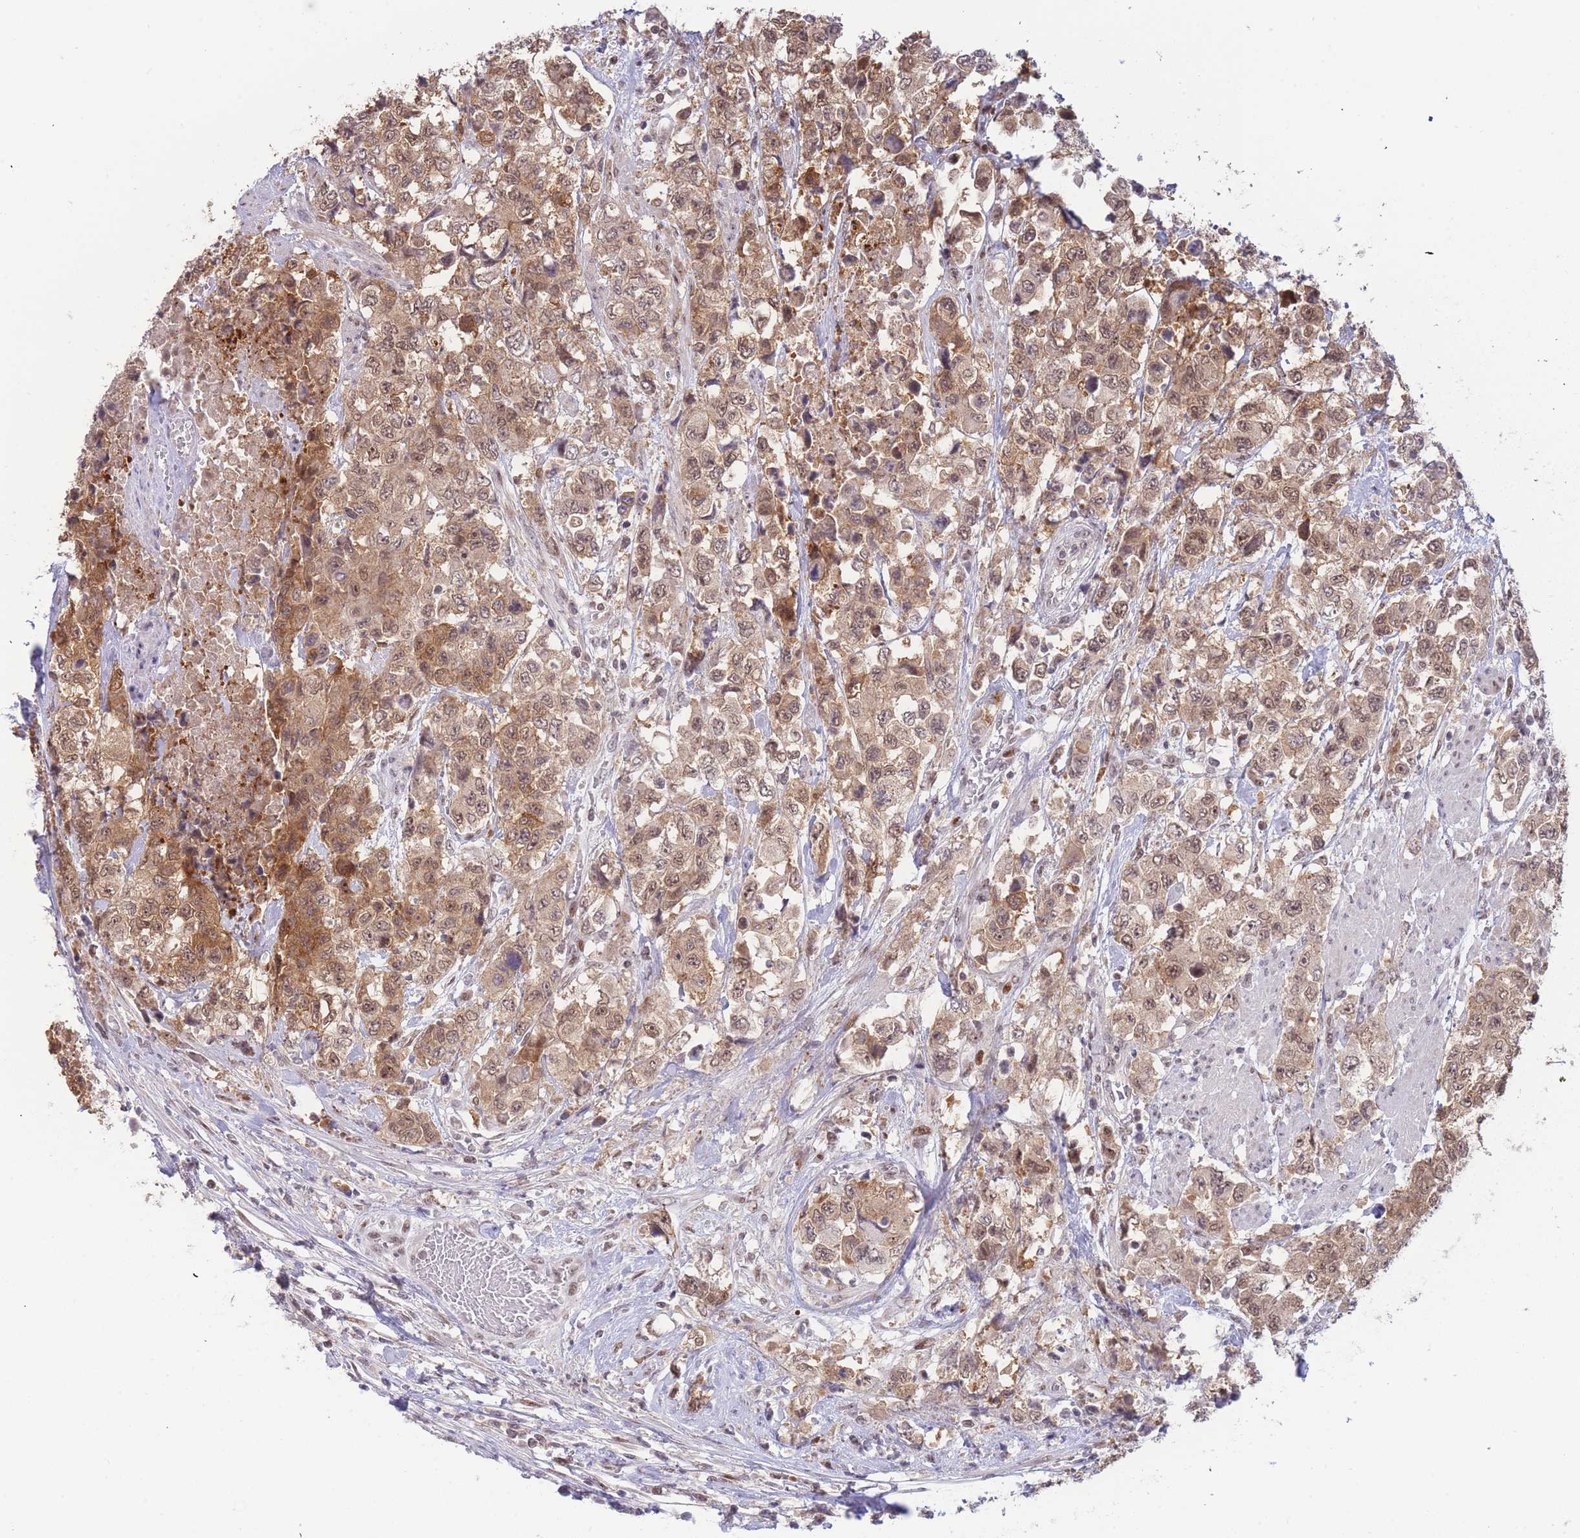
{"staining": {"intensity": "moderate", "quantity": ">75%", "location": "cytoplasmic/membranous,nuclear"}, "tissue": "urothelial cancer", "cell_type": "Tumor cells", "image_type": "cancer", "snomed": [{"axis": "morphology", "description": "Urothelial carcinoma, High grade"}, {"axis": "topography", "description": "Urinary bladder"}], "caption": "Human urothelial carcinoma (high-grade) stained with a protein marker shows moderate staining in tumor cells.", "gene": "DEAF1", "patient": {"sex": "female", "age": 78}}